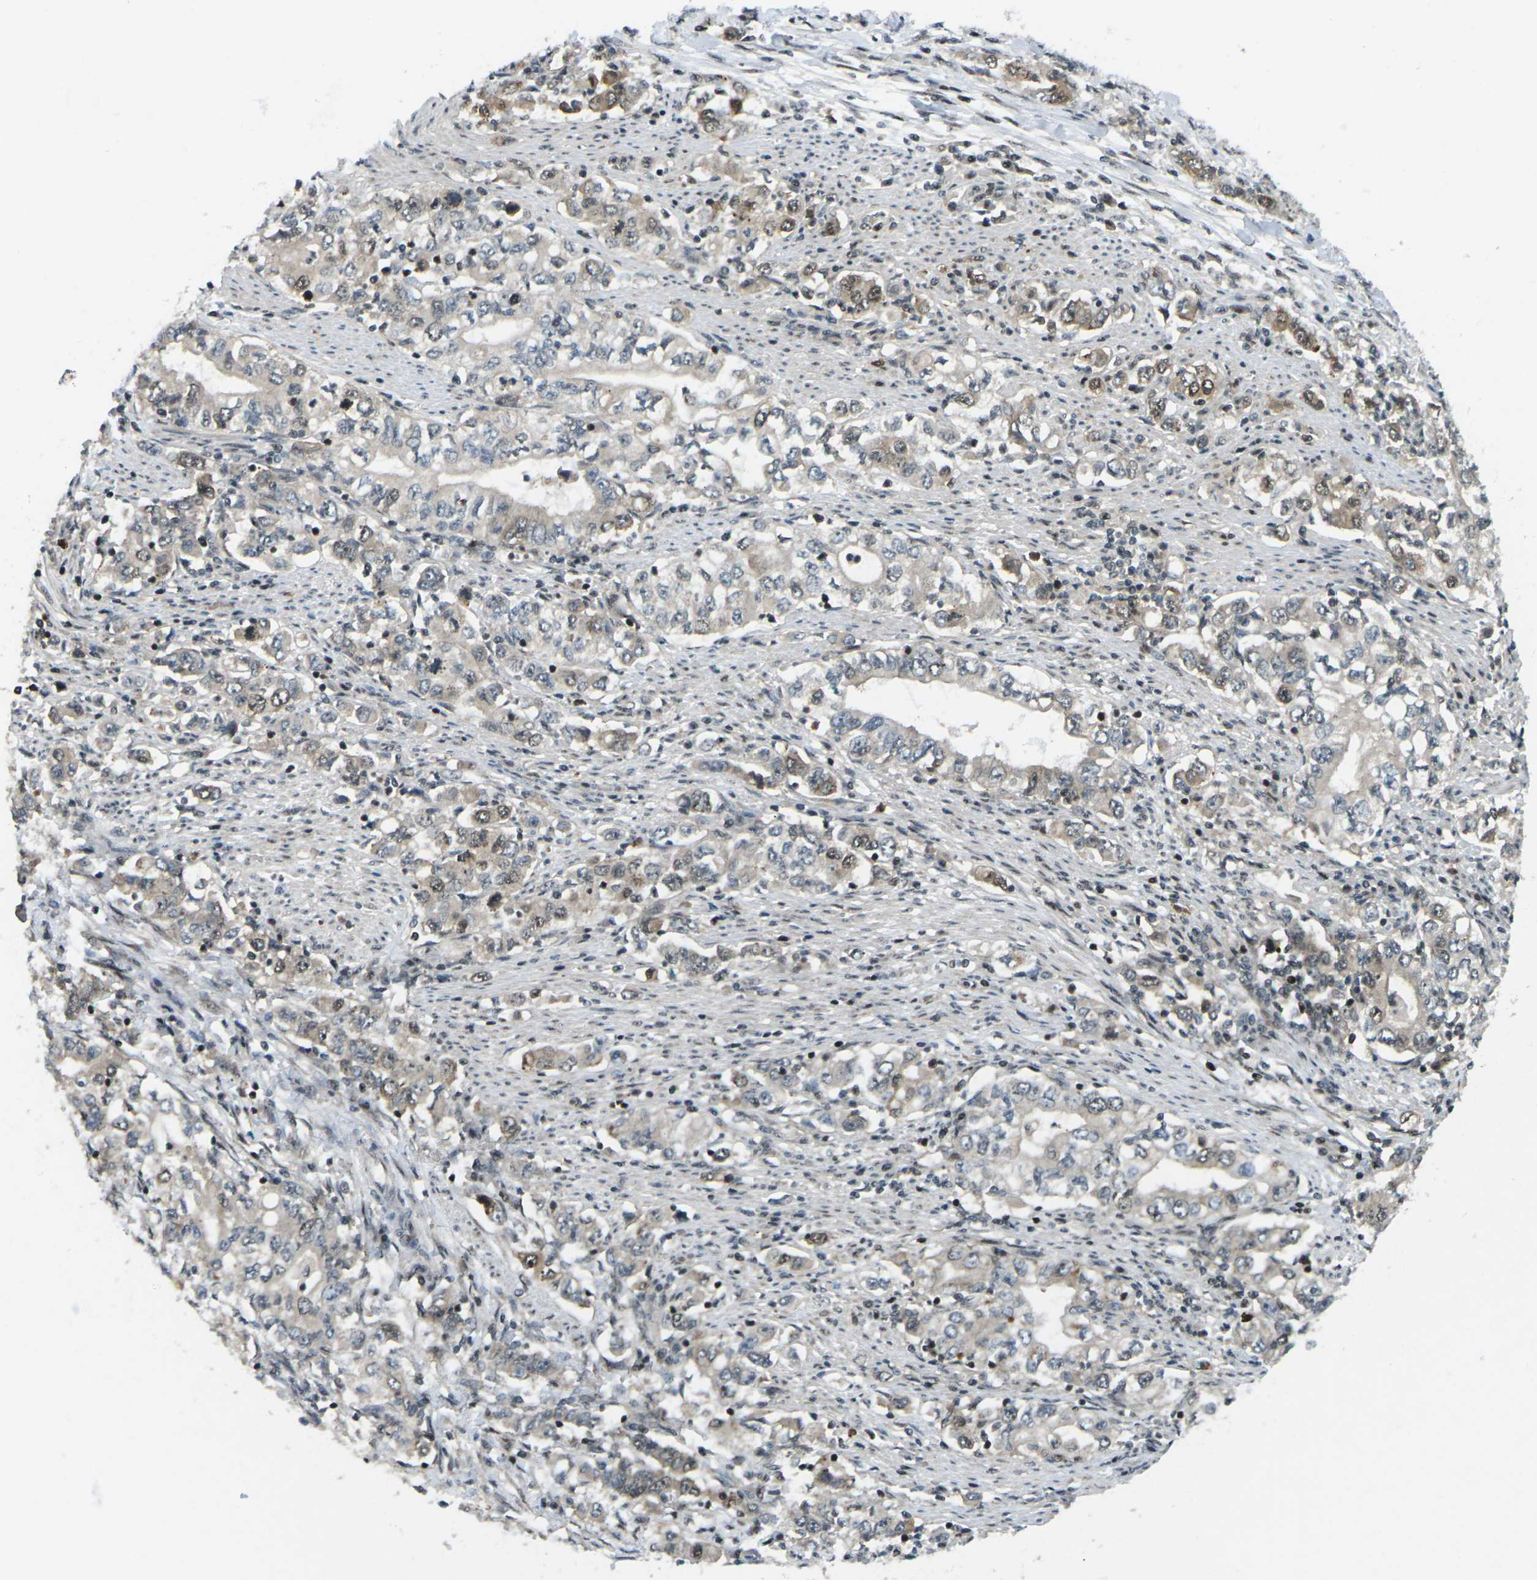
{"staining": {"intensity": "moderate", "quantity": "25%-75%", "location": "cytoplasmic/membranous,nuclear"}, "tissue": "stomach cancer", "cell_type": "Tumor cells", "image_type": "cancer", "snomed": [{"axis": "morphology", "description": "Adenocarcinoma, NOS"}, {"axis": "topography", "description": "Stomach, lower"}], "caption": "About 25%-75% of tumor cells in stomach cancer (adenocarcinoma) exhibit moderate cytoplasmic/membranous and nuclear protein staining as visualized by brown immunohistochemical staining.", "gene": "UBE2S", "patient": {"sex": "female", "age": 72}}